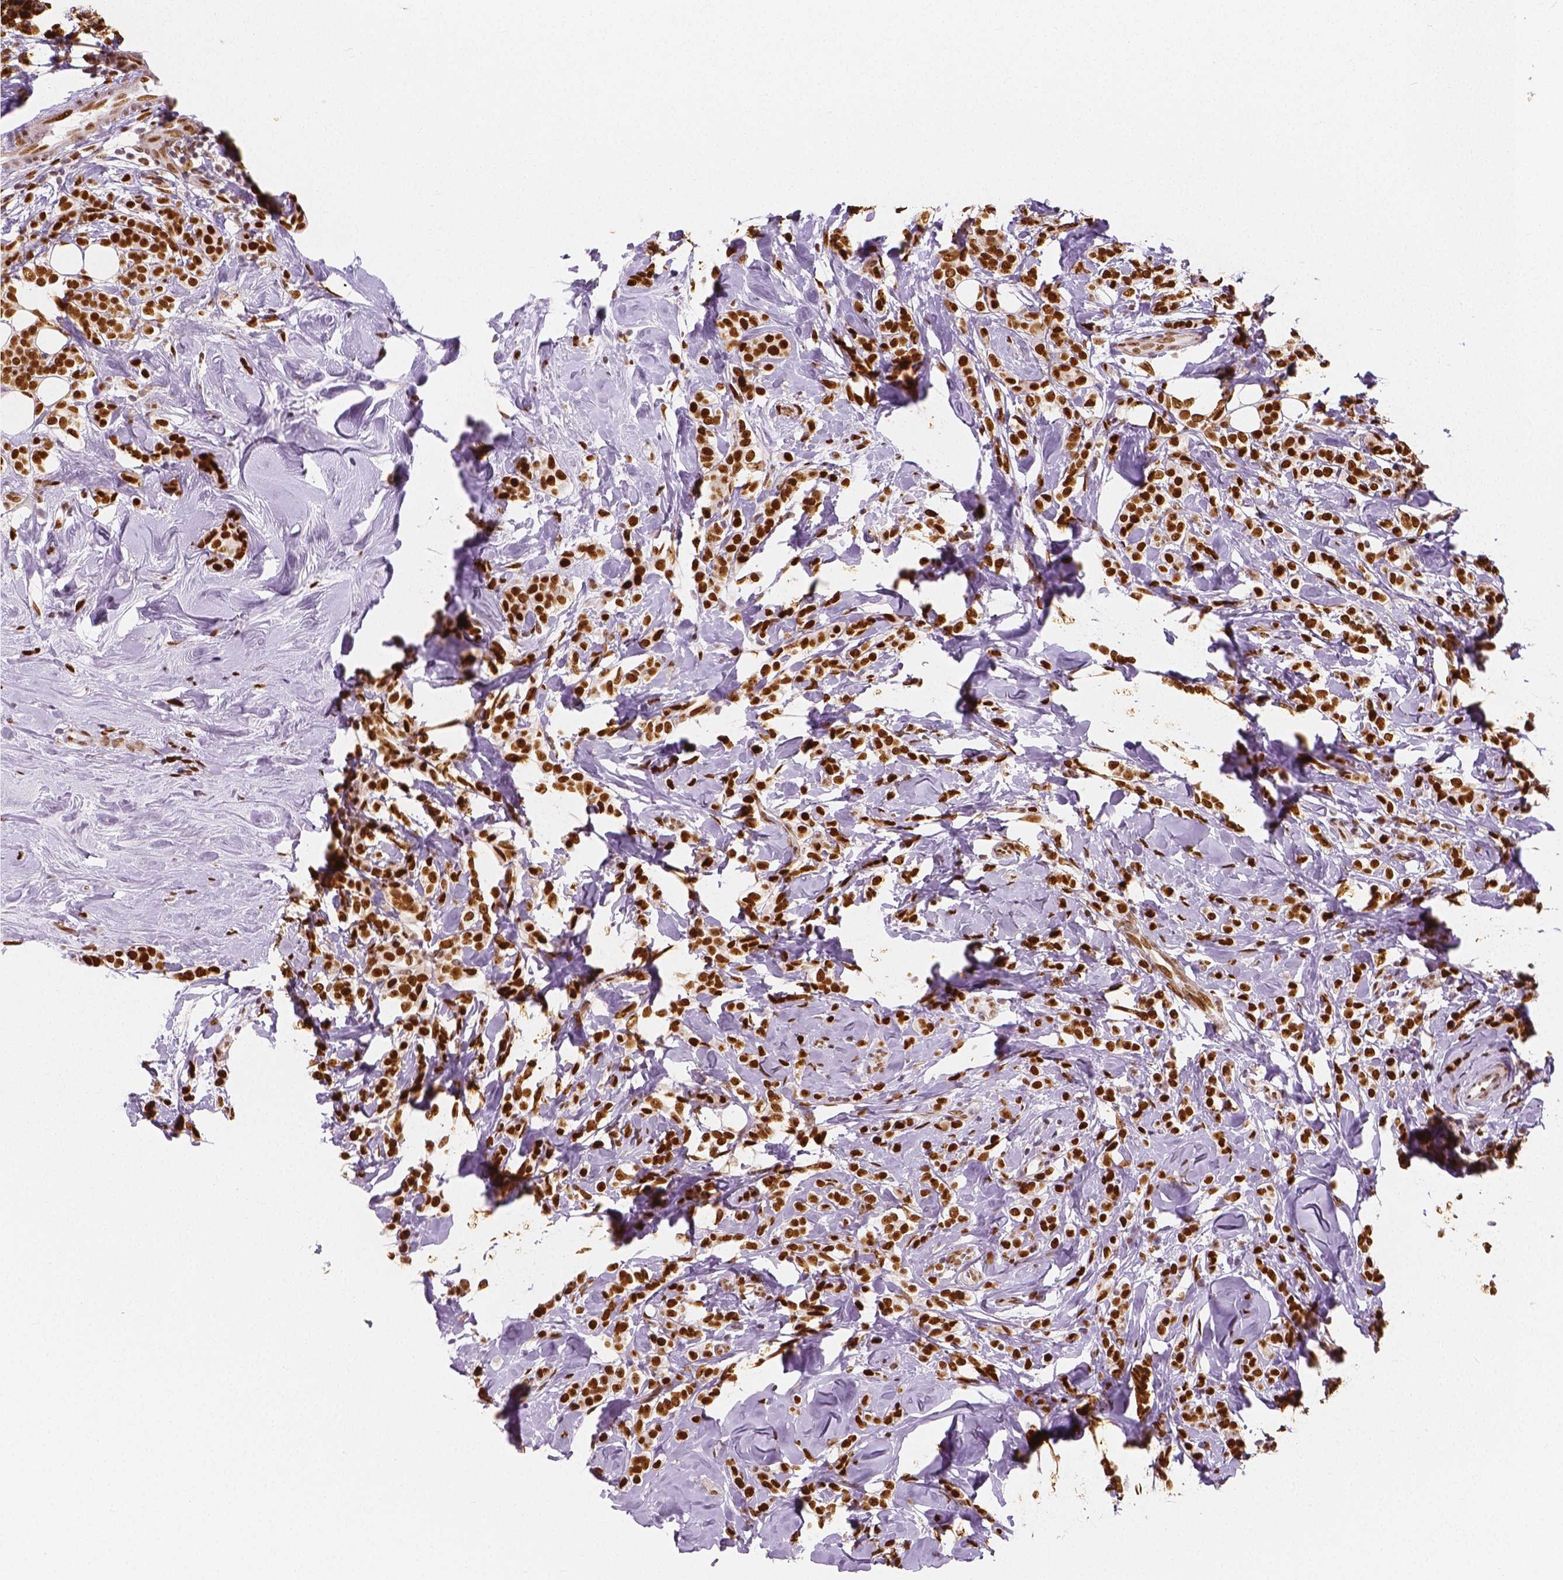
{"staining": {"intensity": "strong", "quantity": ">75%", "location": "nuclear"}, "tissue": "breast cancer", "cell_type": "Tumor cells", "image_type": "cancer", "snomed": [{"axis": "morphology", "description": "Lobular carcinoma"}, {"axis": "topography", "description": "Breast"}], "caption": "Strong nuclear expression for a protein is seen in approximately >75% of tumor cells of breast lobular carcinoma using IHC.", "gene": "NUCKS1", "patient": {"sex": "female", "age": 49}}